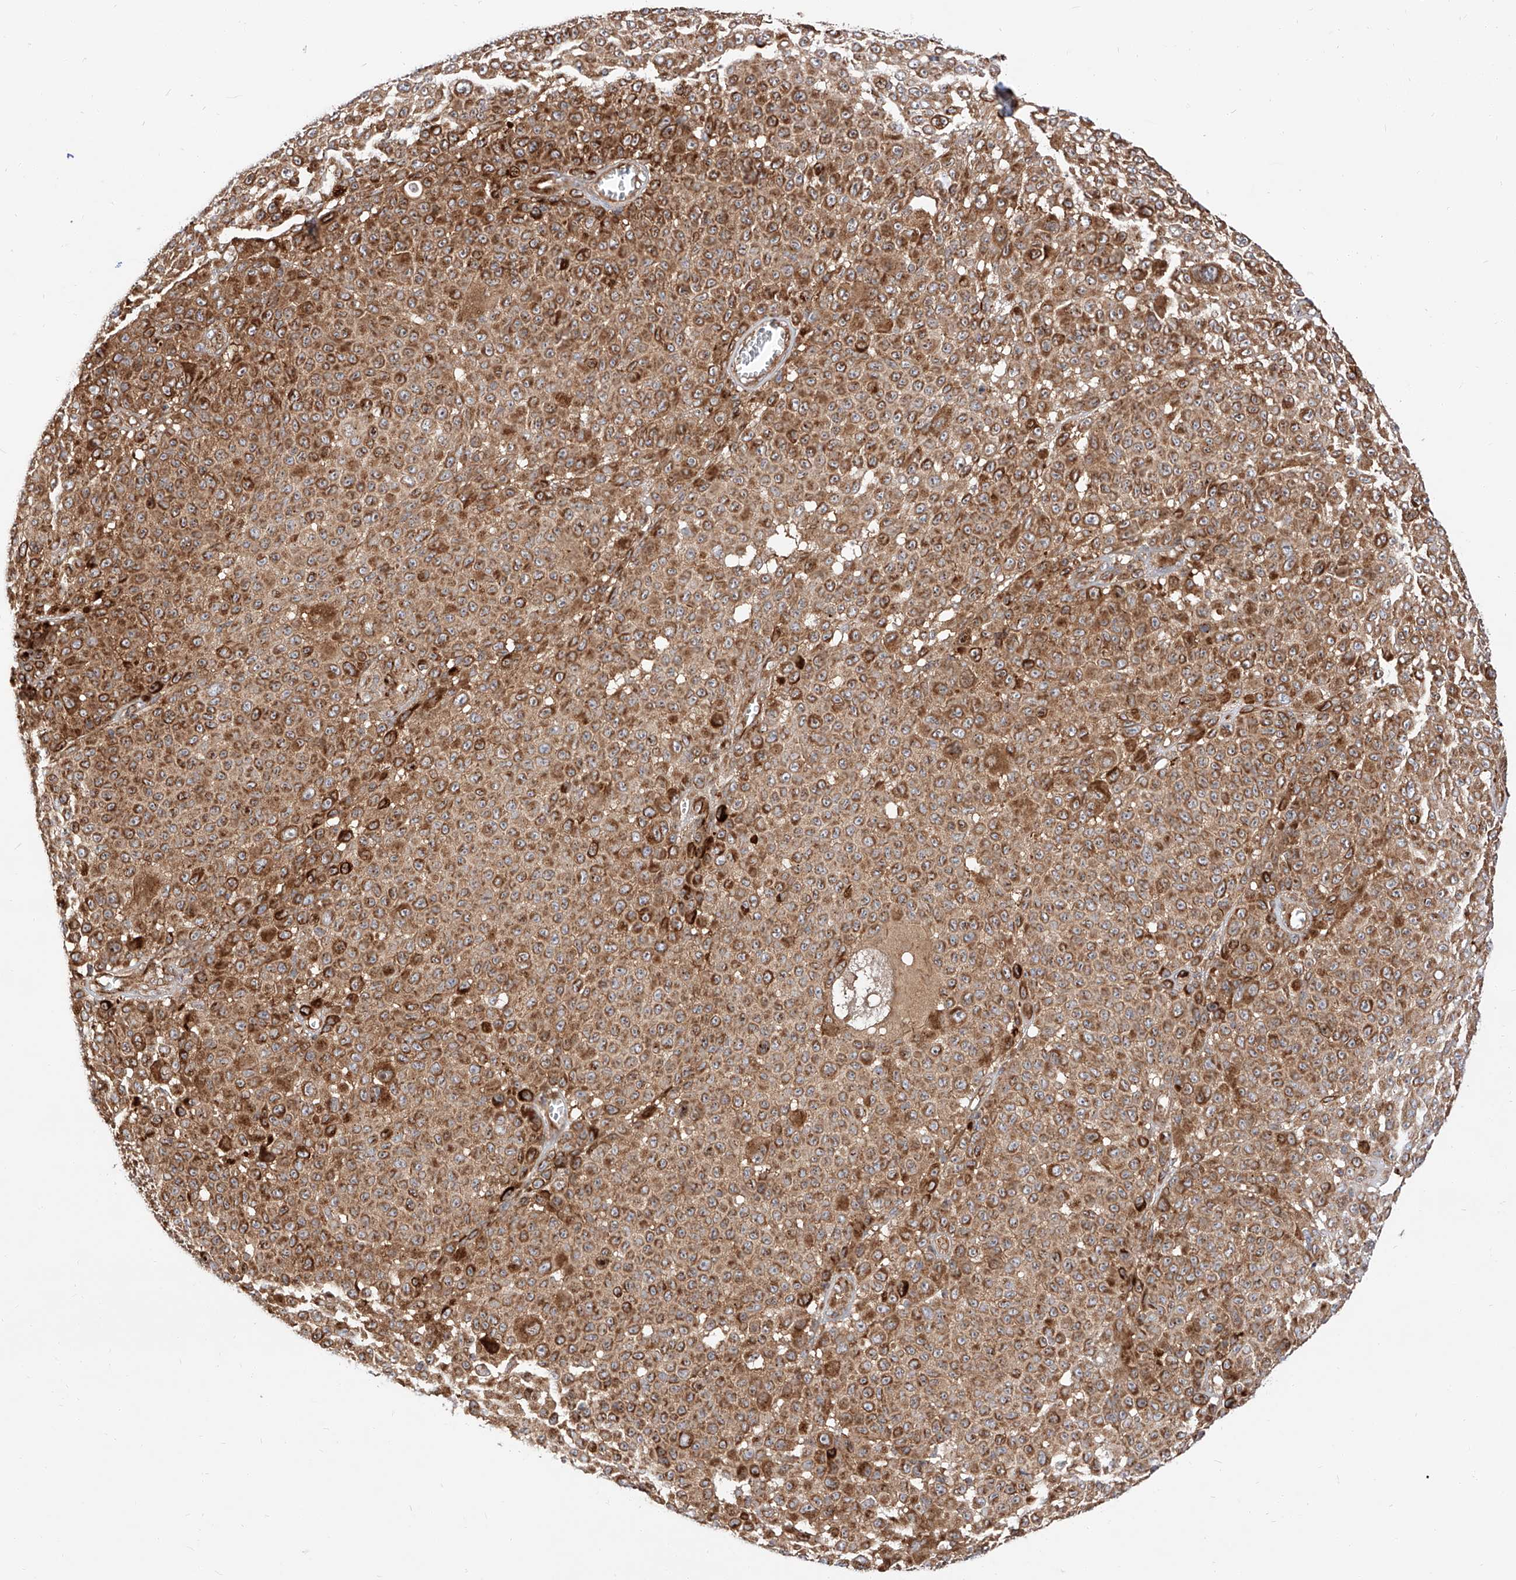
{"staining": {"intensity": "moderate", "quantity": ">75%", "location": "cytoplasmic/membranous"}, "tissue": "melanoma", "cell_type": "Tumor cells", "image_type": "cancer", "snomed": [{"axis": "morphology", "description": "Malignant melanoma, NOS"}, {"axis": "topography", "description": "Skin"}], "caption": "This histopathology image demonstrates immunohistochemistry staining of human malignant melanoma, with medium moderate cytoplasmic/membranous positivity in approximately >75% of tumor cells.", "gene": "ISCA2", "patient": {"sex": "female", "age": 94}}